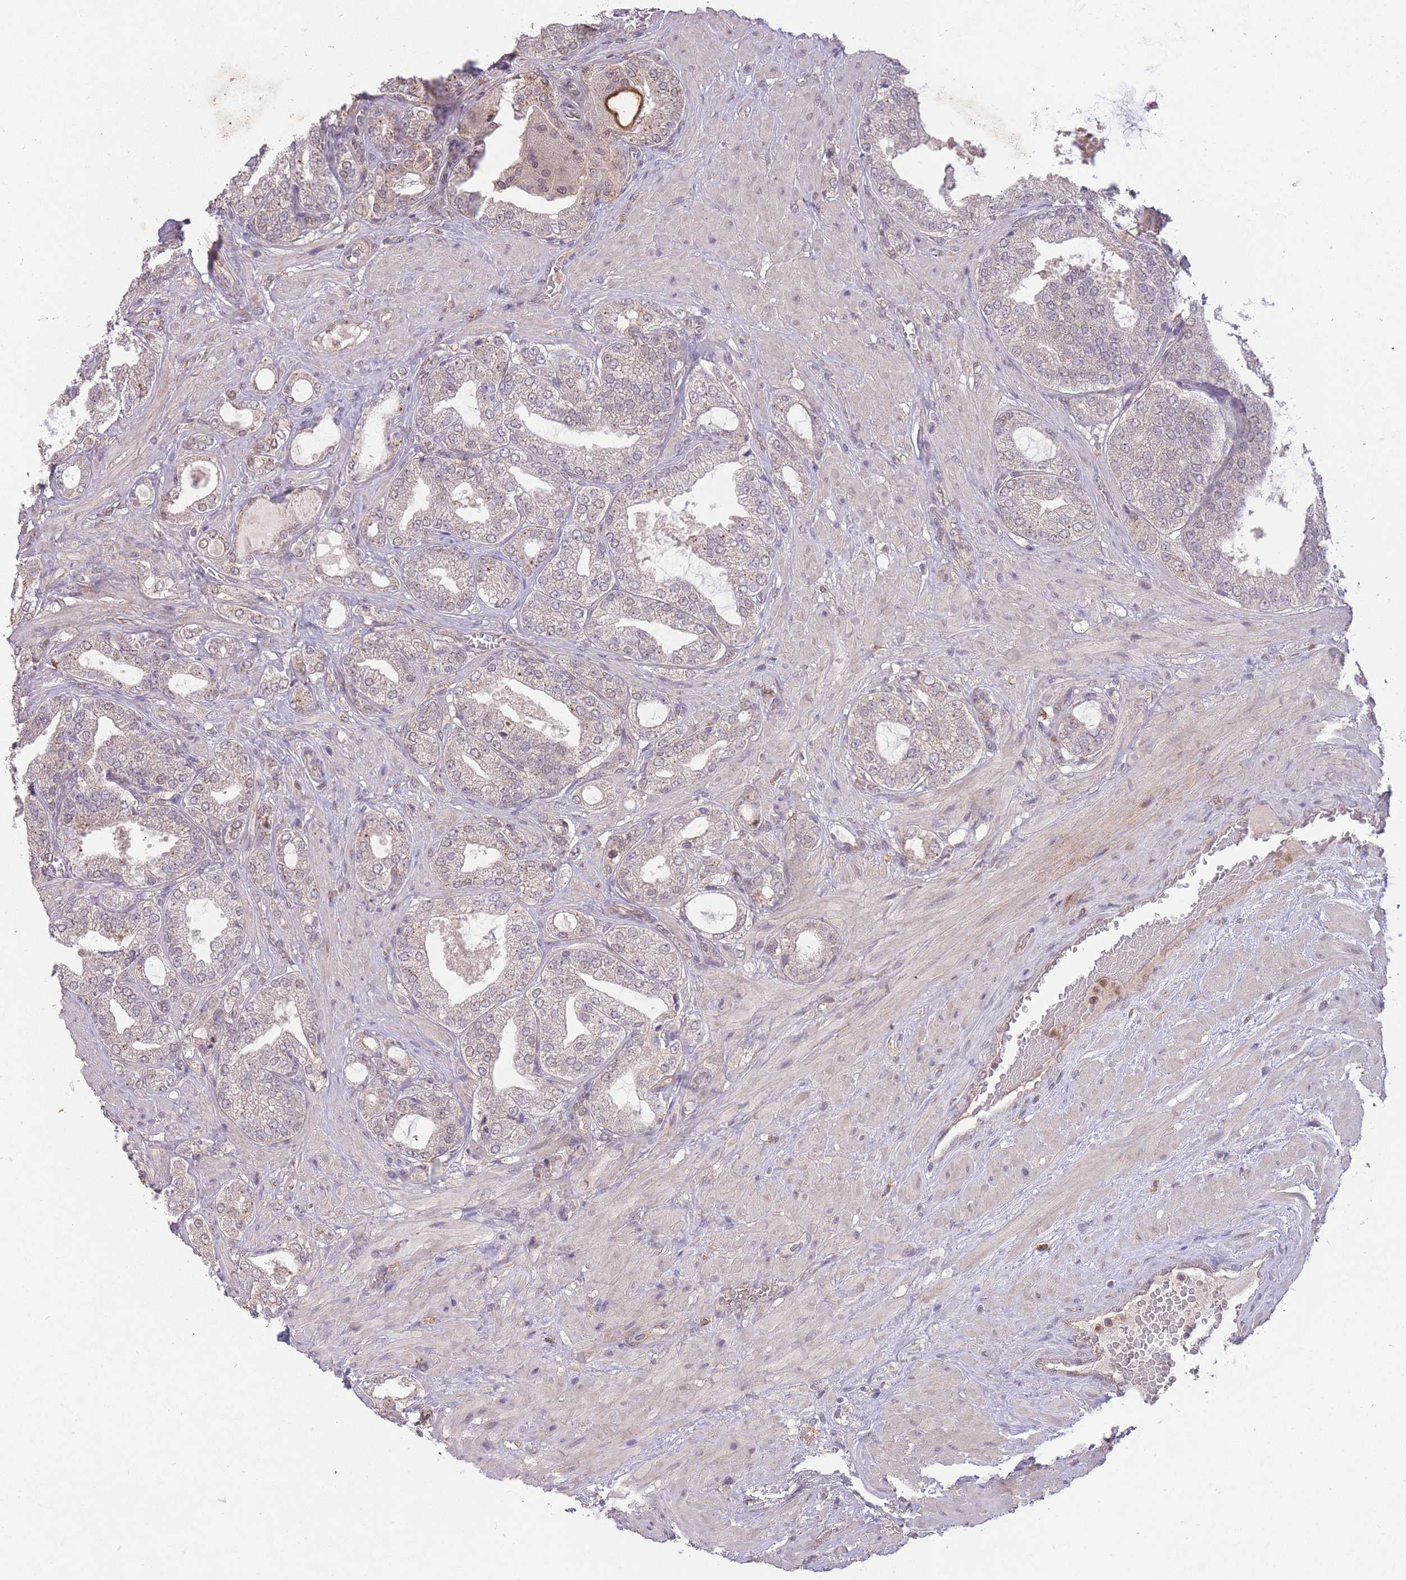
{"staining": {"intensity": "negative", "quantity": "none", "location": "none"}, "tissue": "prostate cancer", "cell_type": "Tumor cells", "image_type": "cancer", "snomed": [{"axis": "morphology", "description": "Adenocarcinoma, Low grade"}, {"axis": "topography", "description": "Prostate"}], "caption": "Tumor cells show no significant positivity in prostate cancer (adenocarcinoma (low-grade)).", "gene": "RNF144B", "patient": {"sex": "male", "age": 63}}